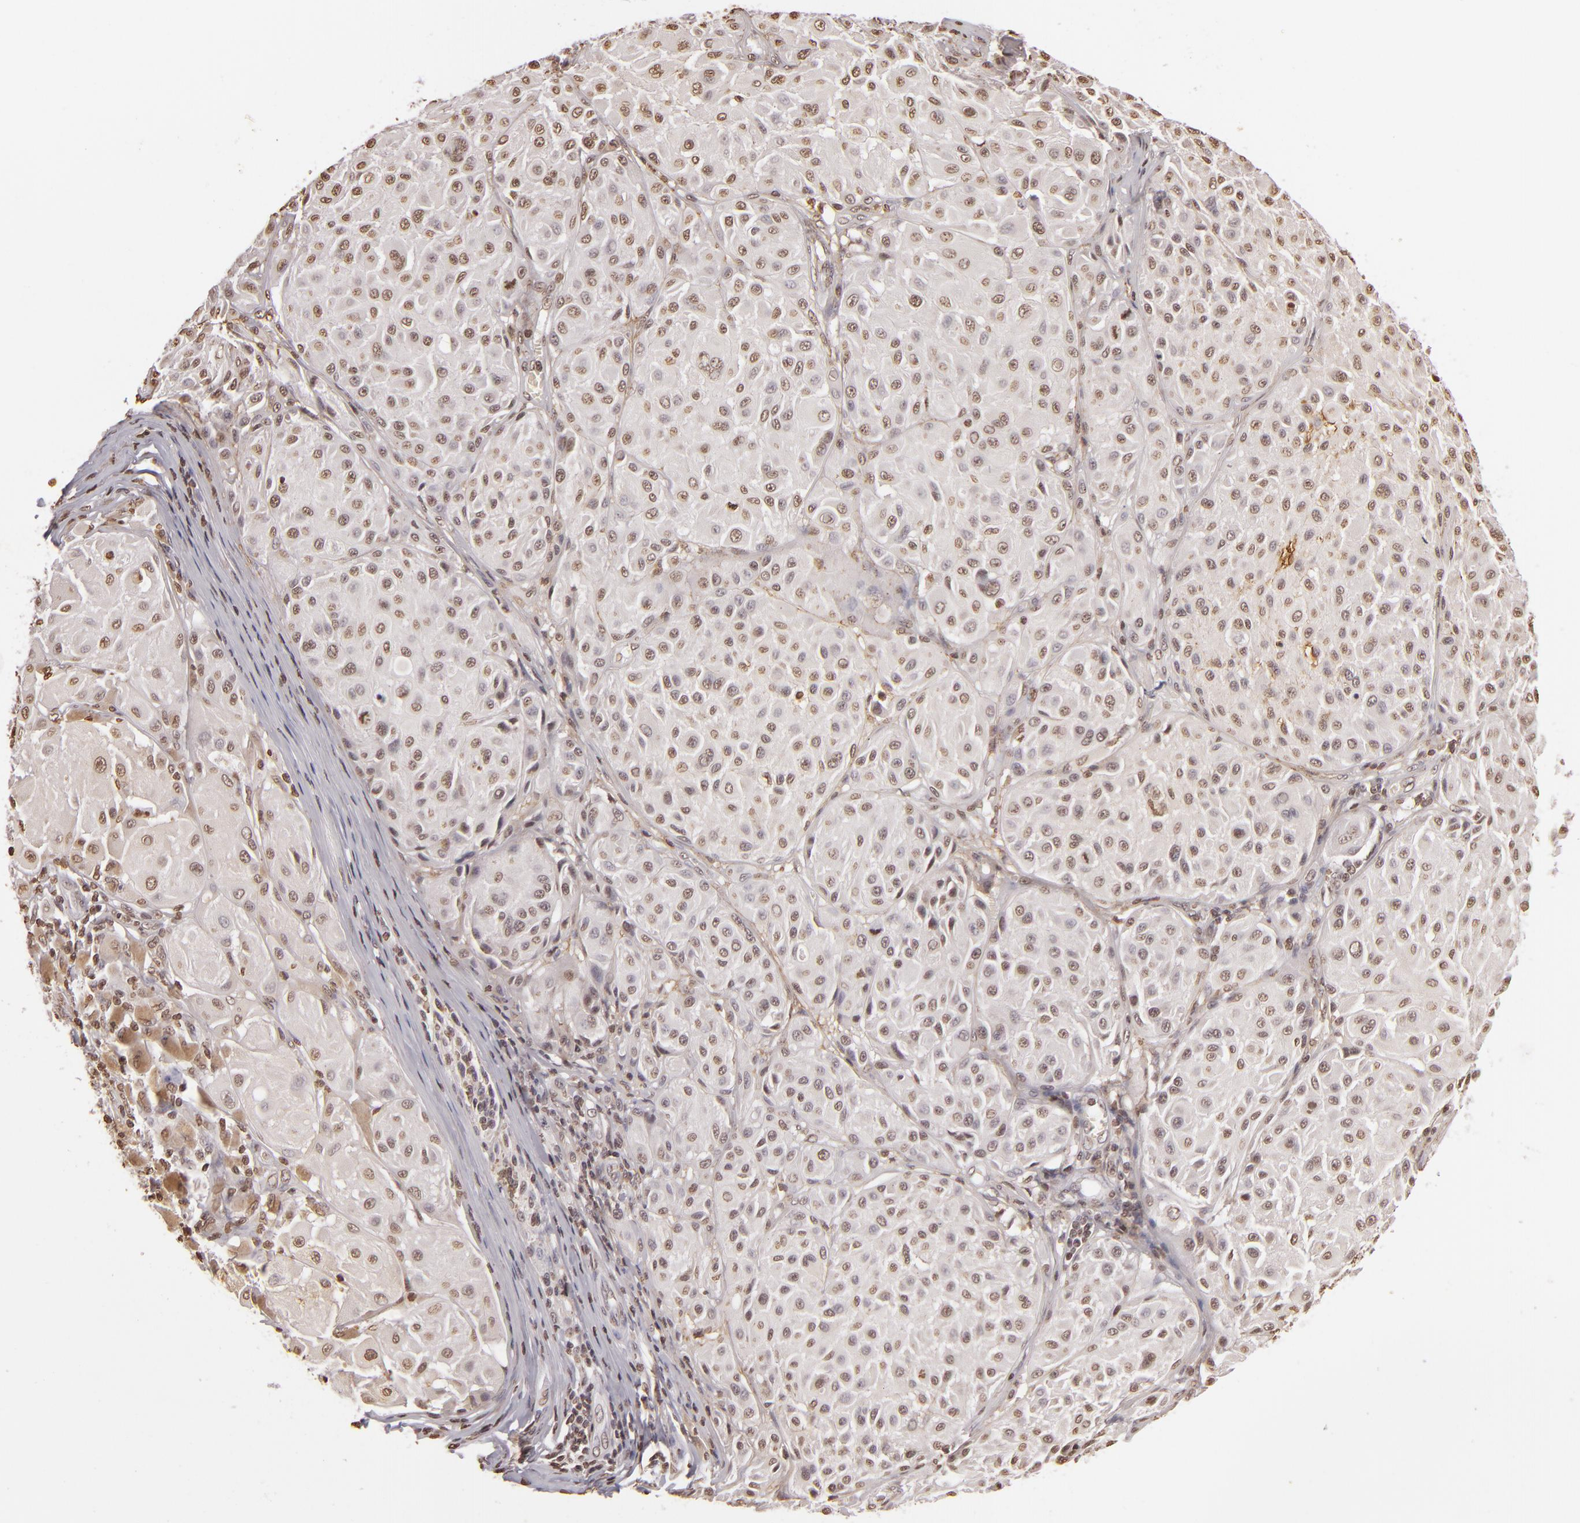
{"staining": {"intensity": "weak", "quantity": ">75%", "location": "nuclear"}, "tissue": "melanoma", "cell_type": "Tumor cells", "image_type": "cancer", "snomed": [{"axis": "morphology", "description": "Malignant melanoma, NOS"}, {"axis": "topography", "description": "Skin"}], "caption": "There is low levels of weak nuclear staining in tumor cells of melanoma, as demonstrated by immunohistochemical staining (brown color).", "gene": "THRB", "patient": {"sex": "male", "age": 36}}